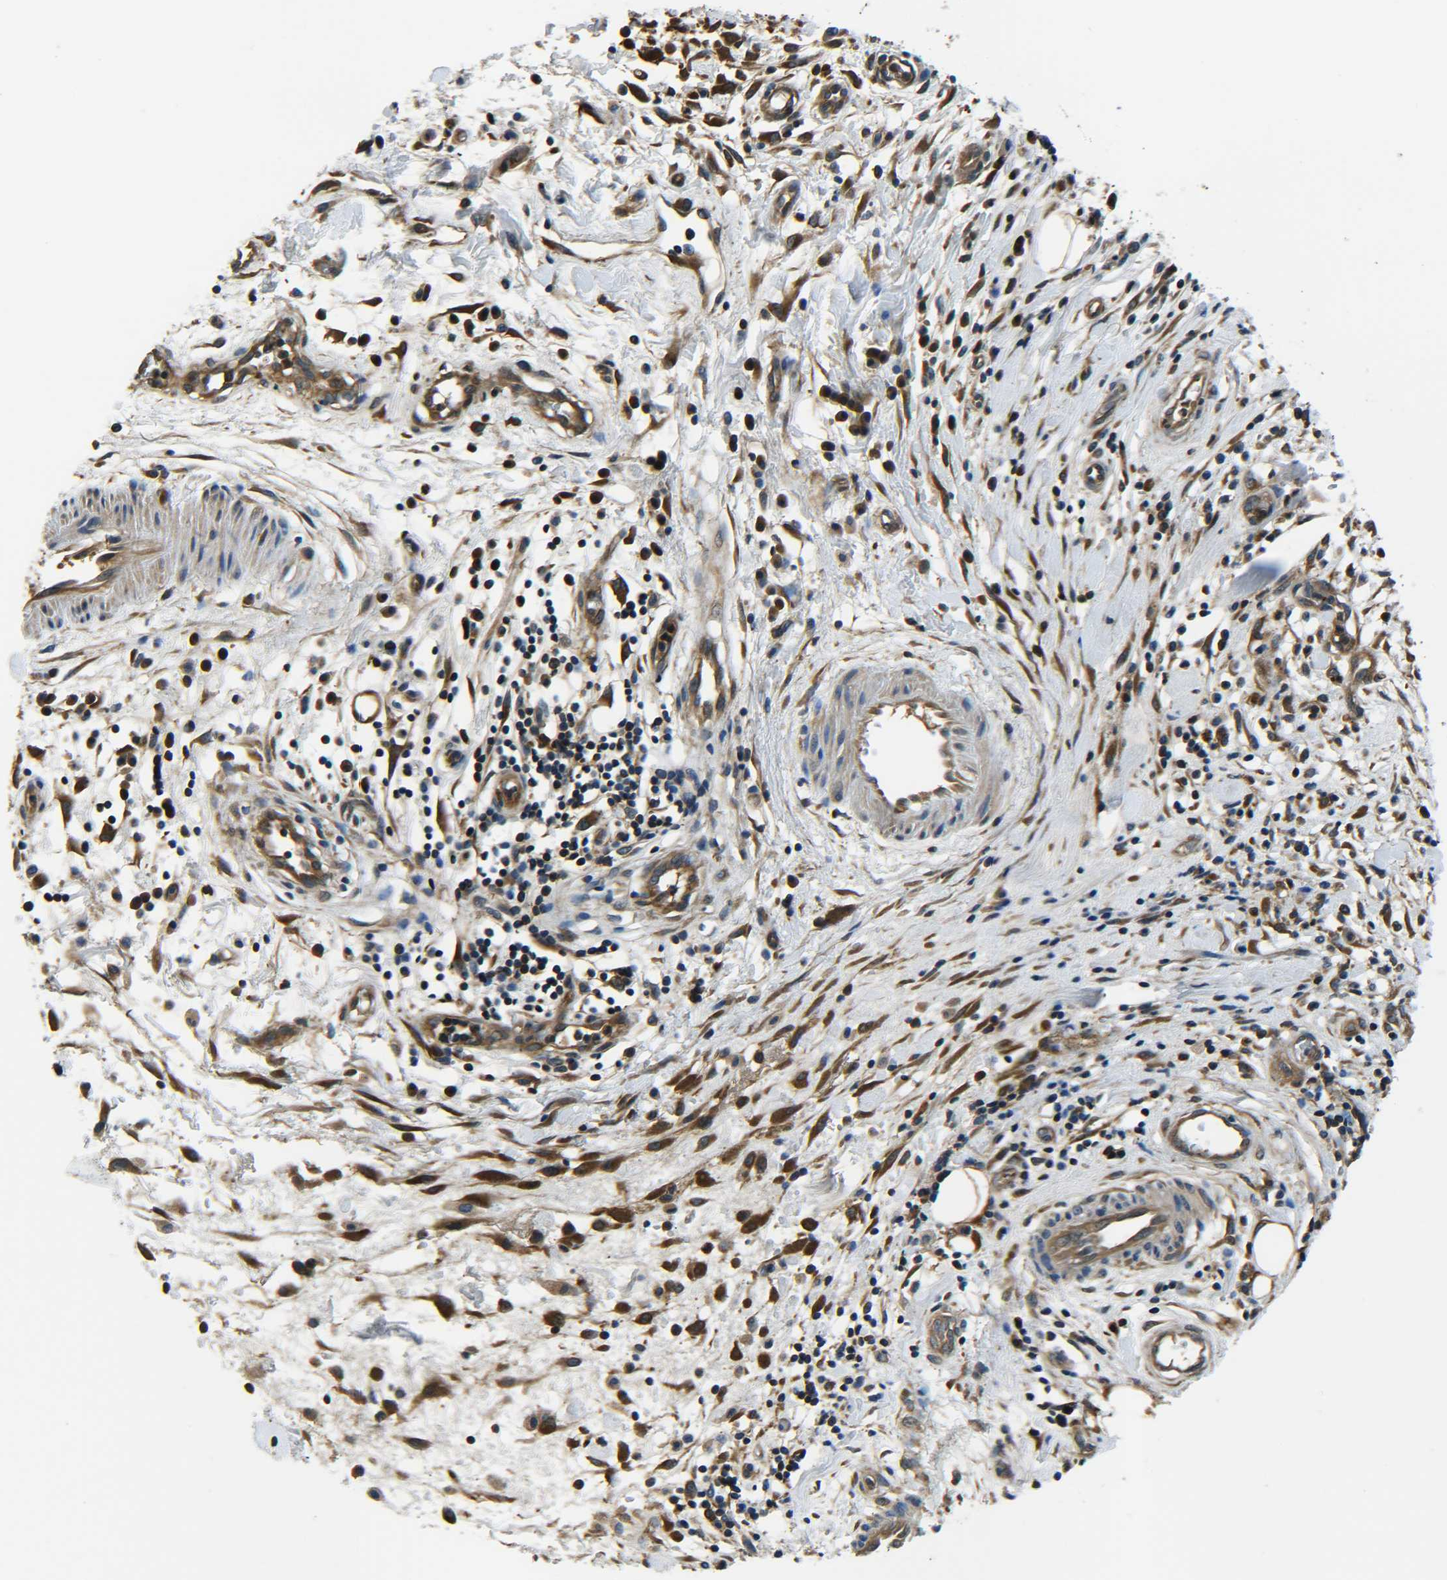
{"staining": {"intensity": "strong", "quantity": ">75%", "location": "cytoplasmic/membranous"}, "tissue": "pancreatic cancer", "cell_type": "Tumor cells", "image_type": "cancer", "snomed": [{"axis": "morphology", "description": "Adenocarcinoma, NOS"}, {"axis": "topography", "description": "Pancreas"}], "caption": "About >75% of tumor cells in pancreatic adenocarcinoma reveal strong cytoplasmic/membranous protein positivity as visualized by brown immunohistochemical staining.", "gene": "PREB", "patient": {"sex": "female", "age": 60}}